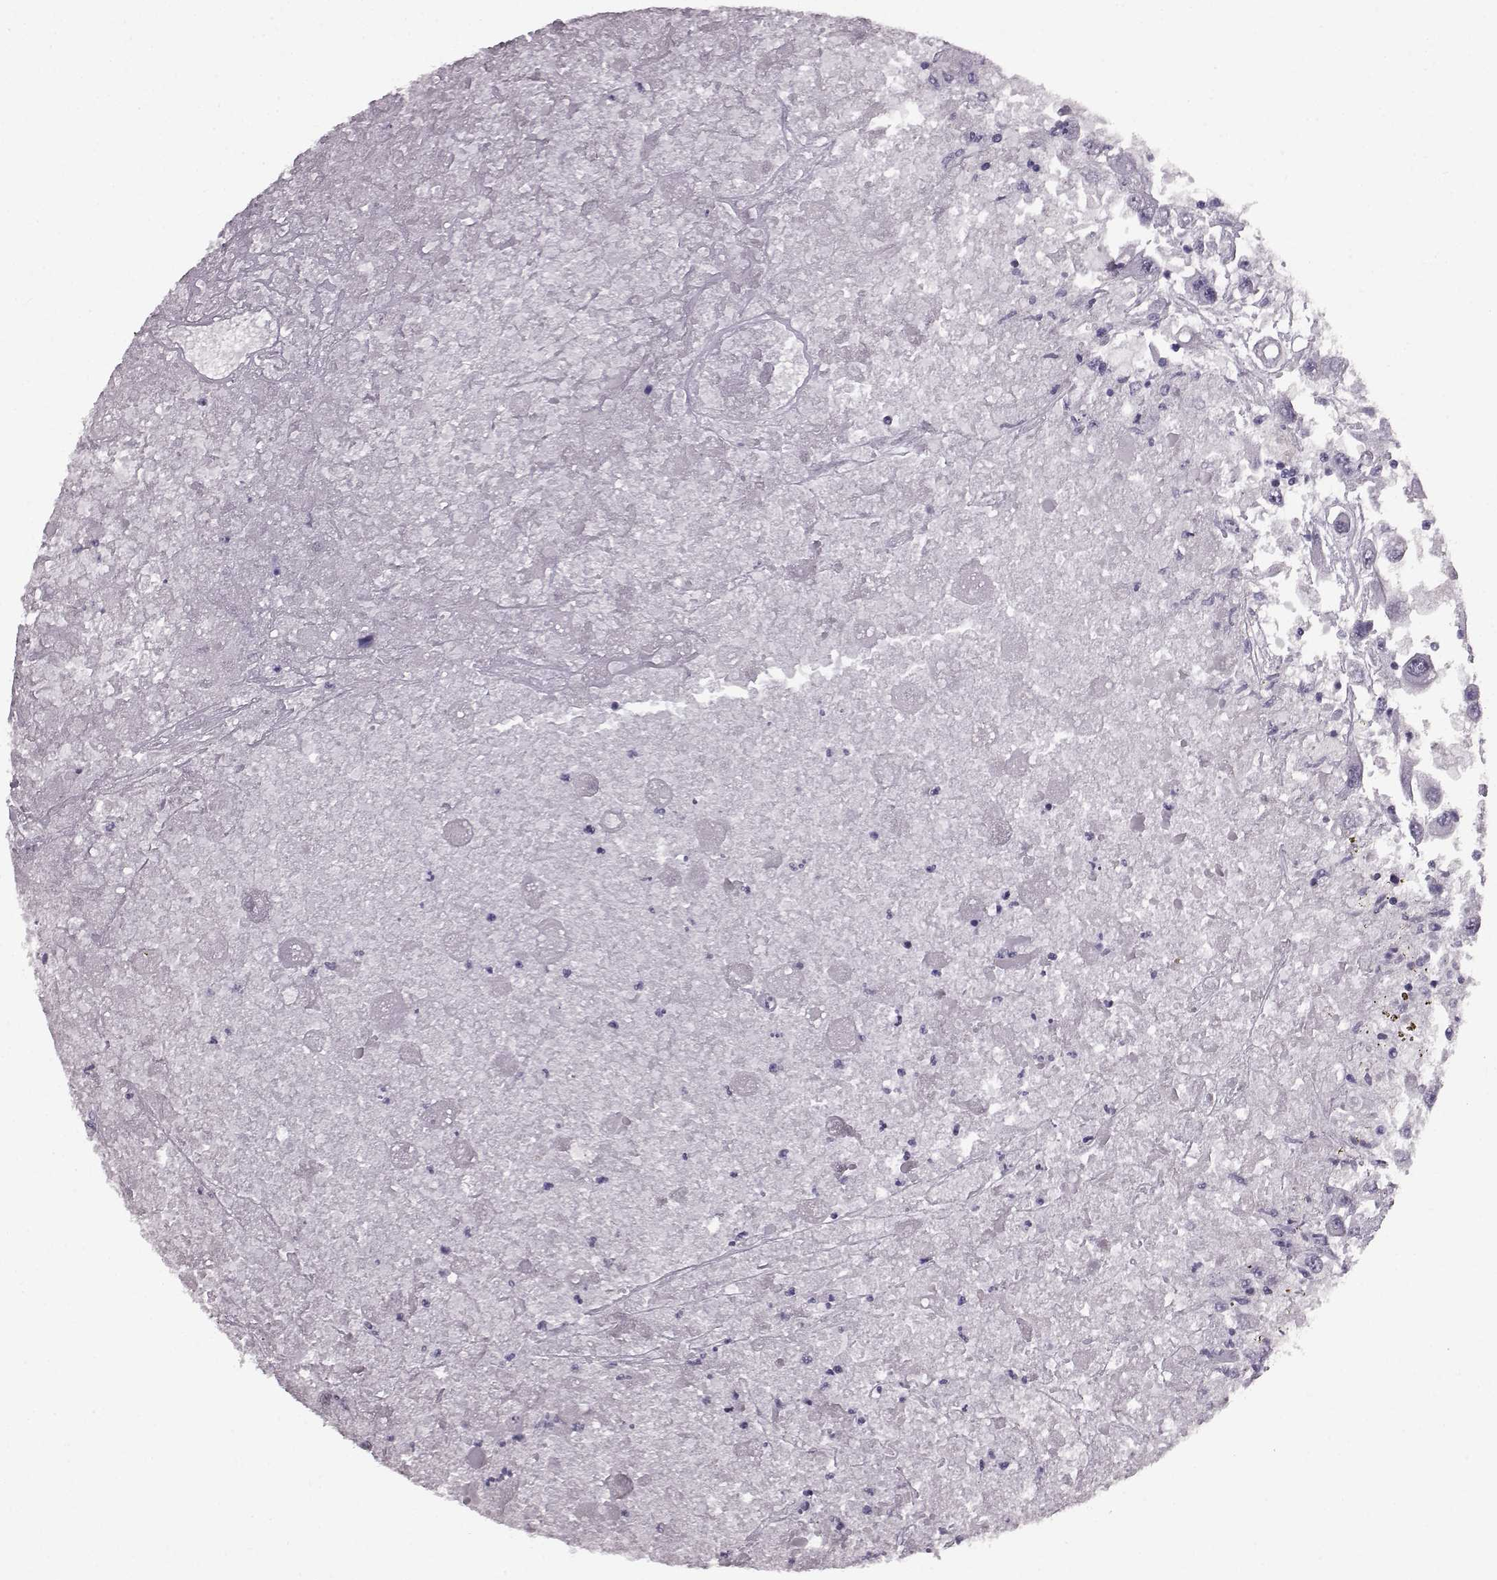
{"staining": {"intensity": "negative", "quantity": "none", "location": "none"}, "tissue": "renal cancer", "cell_type": "Tumor cells", "image_type": "cancer", "snomed": [{"axis": "morphology", "description": "Adenocarcinoma, NOS"}, {"axis": "topography", "description": "Kidney"}], "caption": "Human adenocarcinoma (renal) stained for a protein using immunohistochemistry exhibits no expression in tumor cells.", "gene": "PRPH2", "patient": {"sex": "female", "age": 67}}